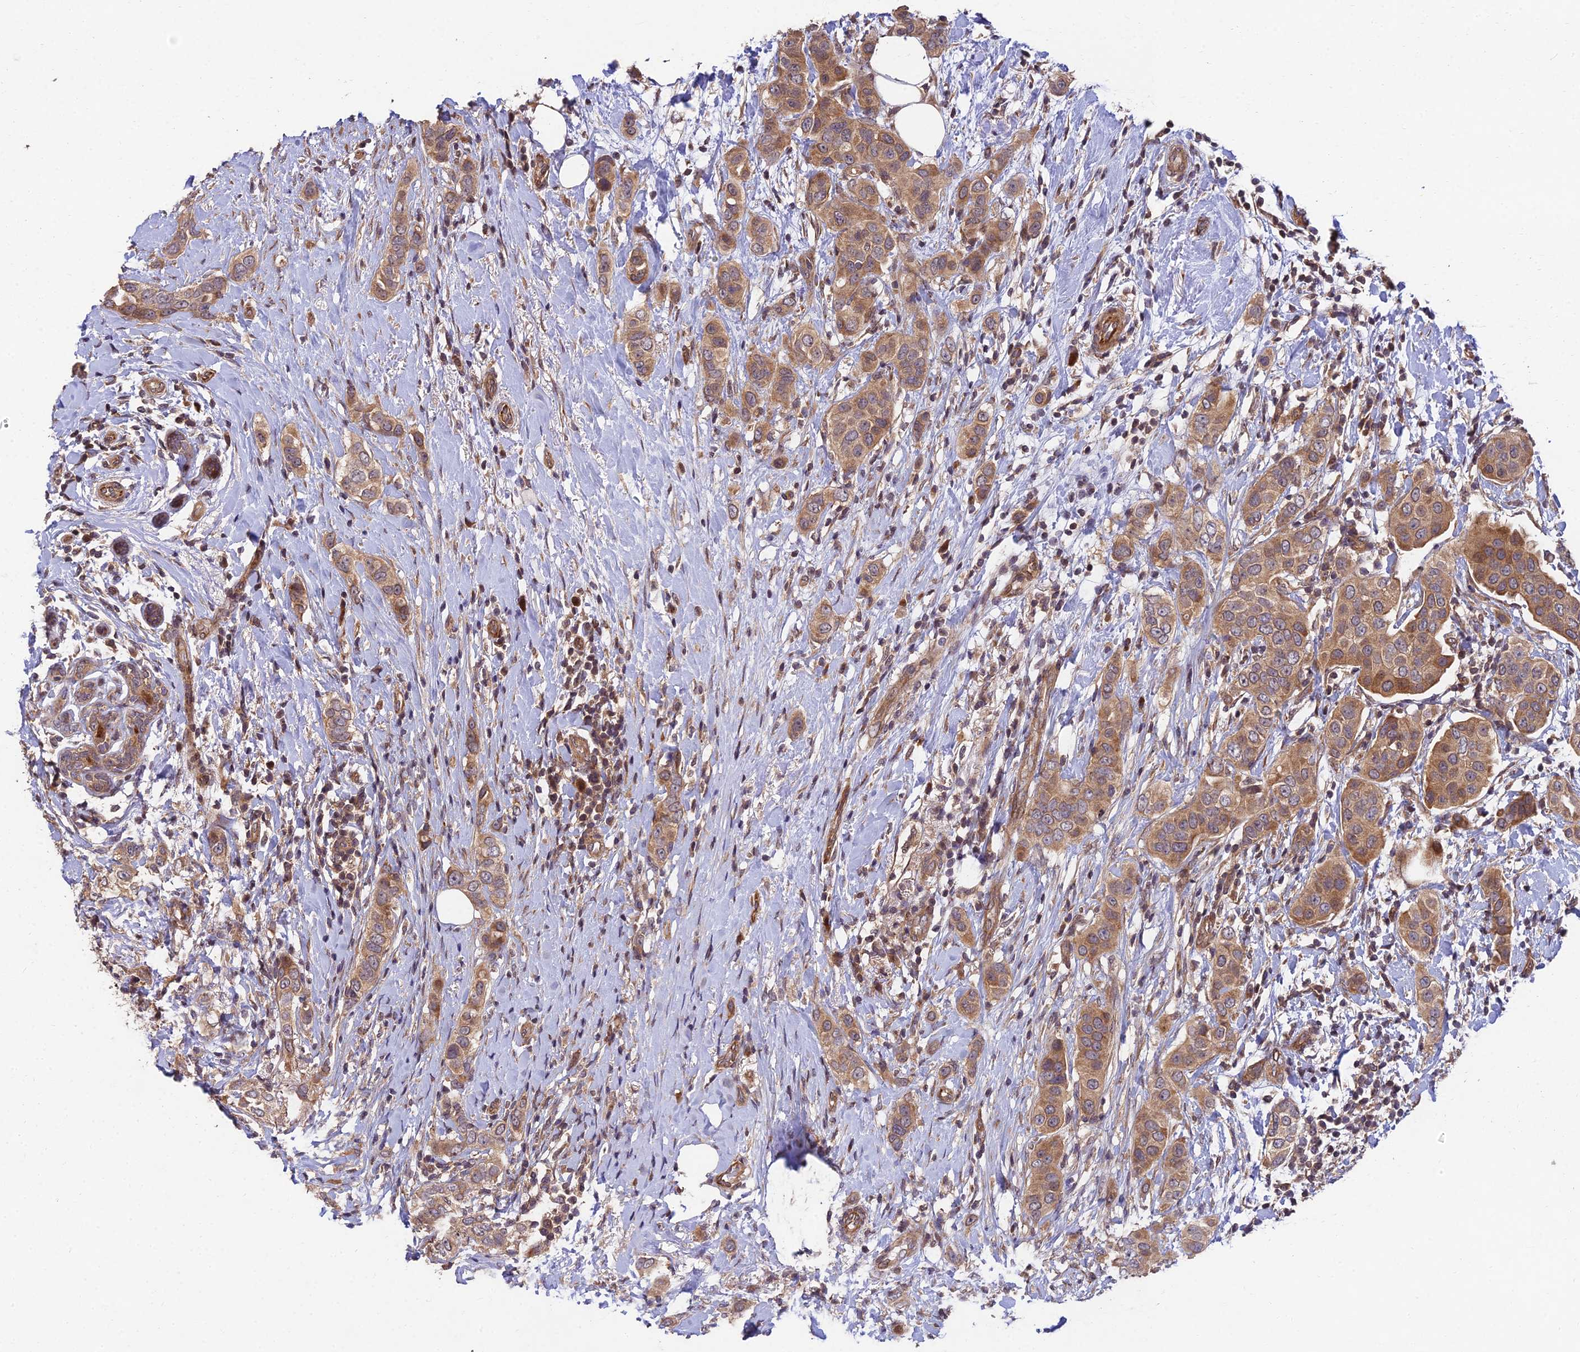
{"staining": {"intensity": "moderate", "quantity": ">75%", "location": "cytoplasmic/membranous"}, "tissue": "breast cancer", "cell_type": "Tumor cells", "image_type": "cancer", "snomed": [{"axis": "morphology", "description": "Lobular carcinoma"}, {"axis": "topography", "description": "Breast"}], "caption": "Protein expression analysis of human breast cancer (lobular carcinoma) reveals moderate cytoplasmic/membranous expression in approximately >75% of tumor cells. (Brightfield microscopy of DAB IHC at high magnification).", "gene": "MKKS", "patient": {"sex": "female", "age": 51}}